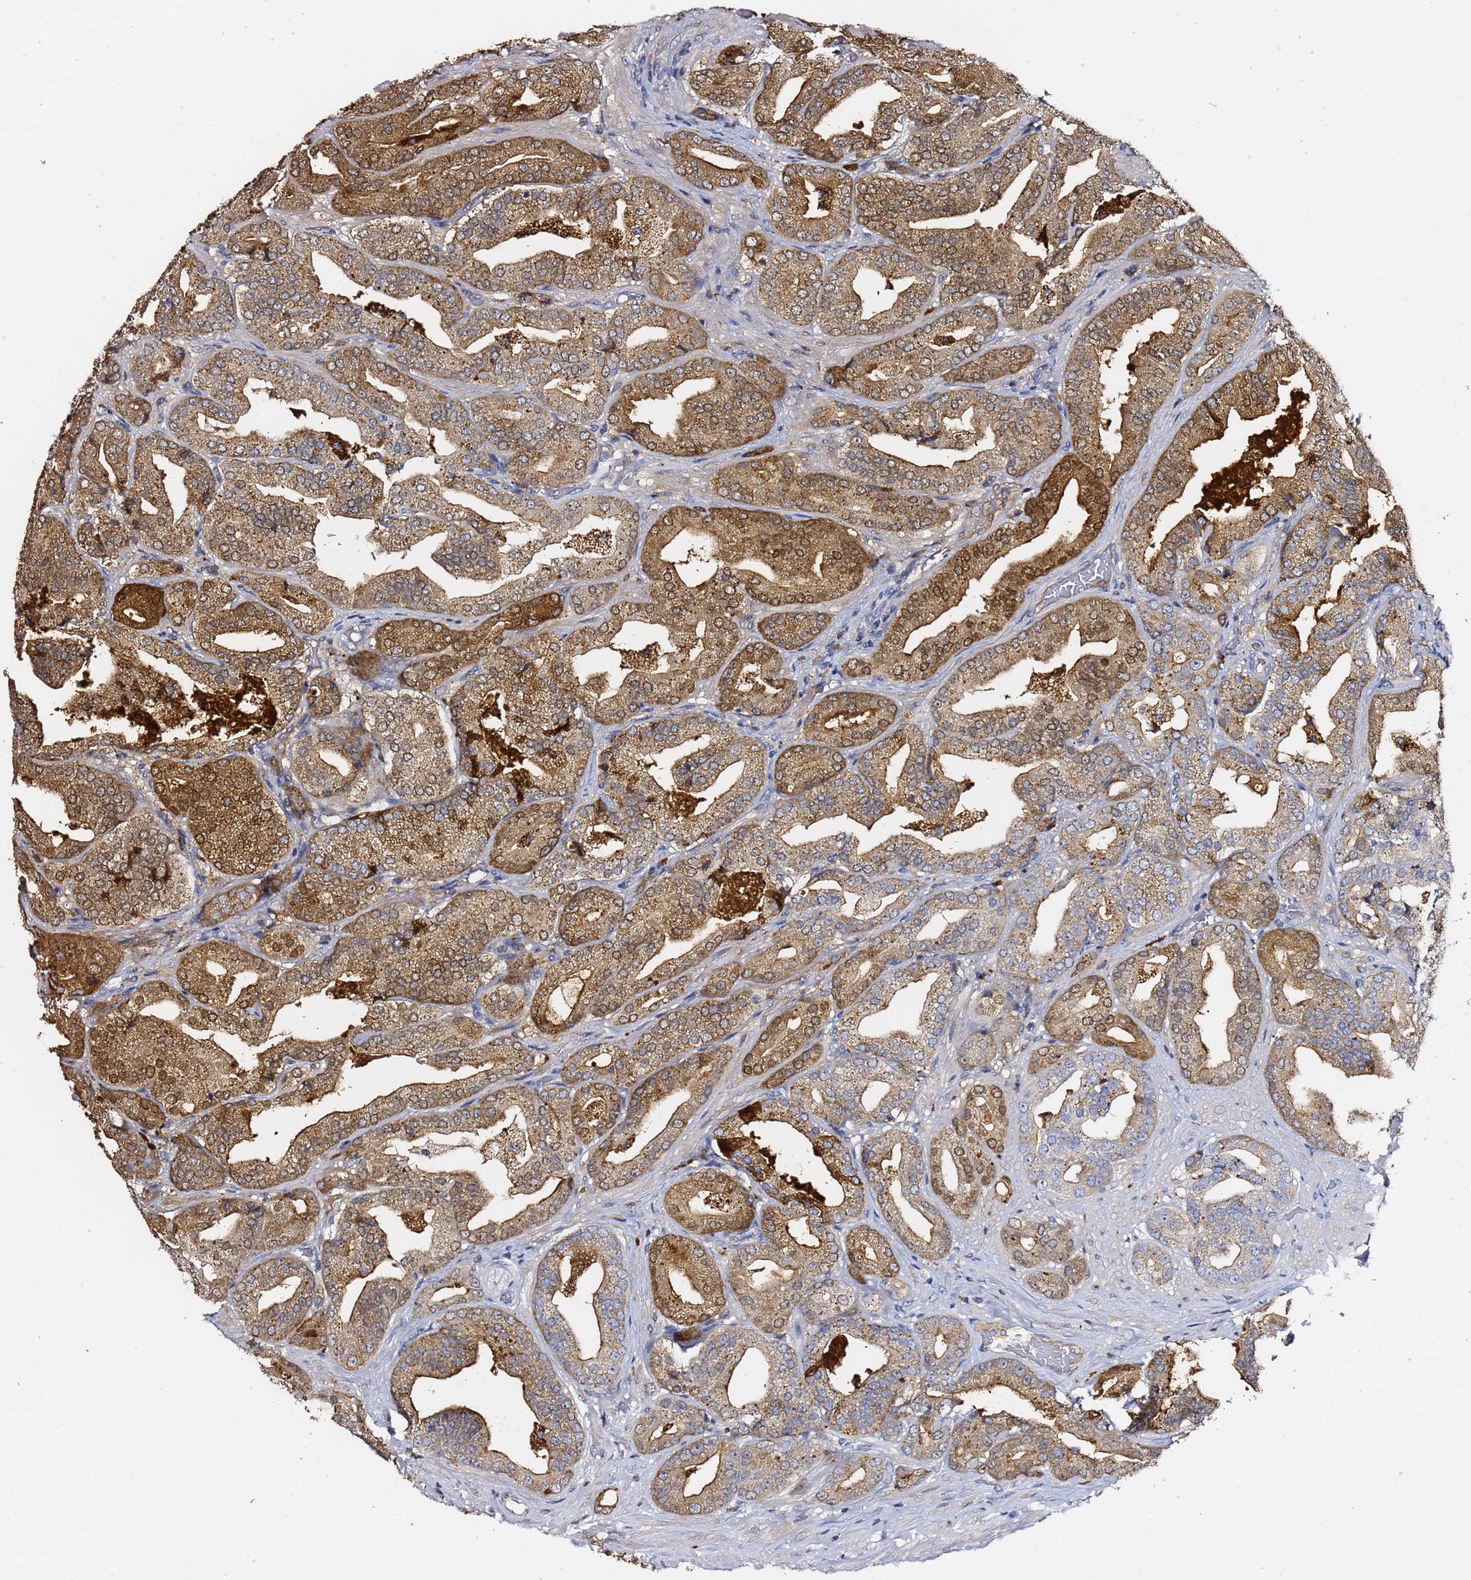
{"staining": {"intensity": "moderate", "quantity": ">75%", "location": "cytoplasmic/membranous"}, "tissue": "prostate cancer", "cell_type": "Tumor cells", "image_type": "cancer", "snomed": [{"axis": "morphology", "description": "Adenocarcinoma, High grade"}, {"axis": "topography", "description": "Prostate"}], "caption": "Brown immunohistochemical staining in prostate cancer (adenocarcinoma (high-grade)) demonstrates moderate cytoplasmic/membranous positivity in about >75% of tumor cells. Nuclei are stained in blue.", "gene": "NAT2", "patient": {"sex": "male", "age": 63}}